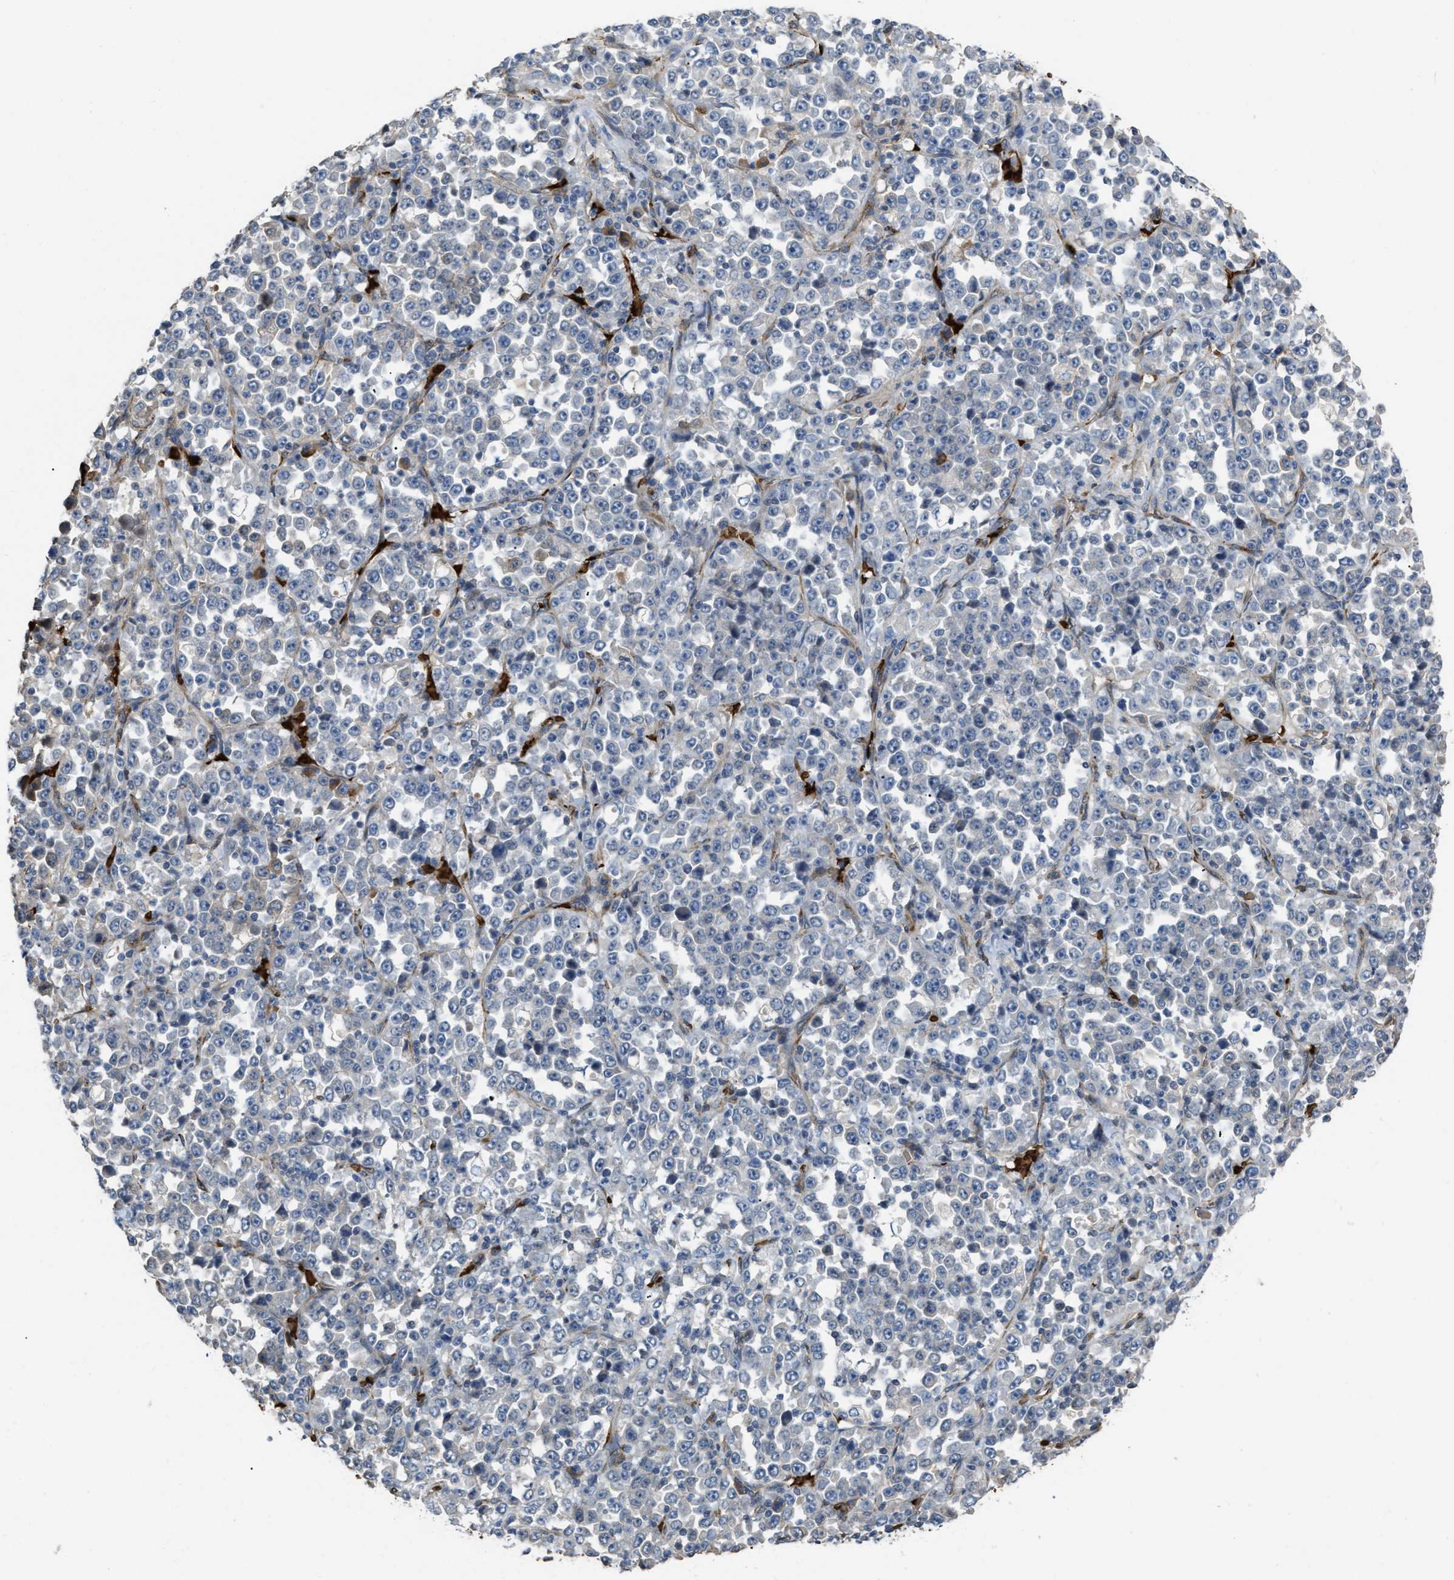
{"staining": {"intensity": "negative", "quantity": "none", "location": "none"}, "tissue": "stomach cancer", "cell_type": "Tumor cells", "image_type": "cancer", "snomed": [{"axis": "morphology", "description": "Normal tissue, NOS"}, {"axis": "morphology", "description": "Adenocarcinoma, NOS"}, {"axis": "topography", "description": "Stomach, upper"}, {"axis": "topography", "description": "Stomach"}], "caption": "The immunohistochemistry (IHC) micrograph has no significant expression in tumor cells of stomach adenocarcinoma tissue.", "gene": "SELENOM", "patient": {"sex": "male", "age": 59}}